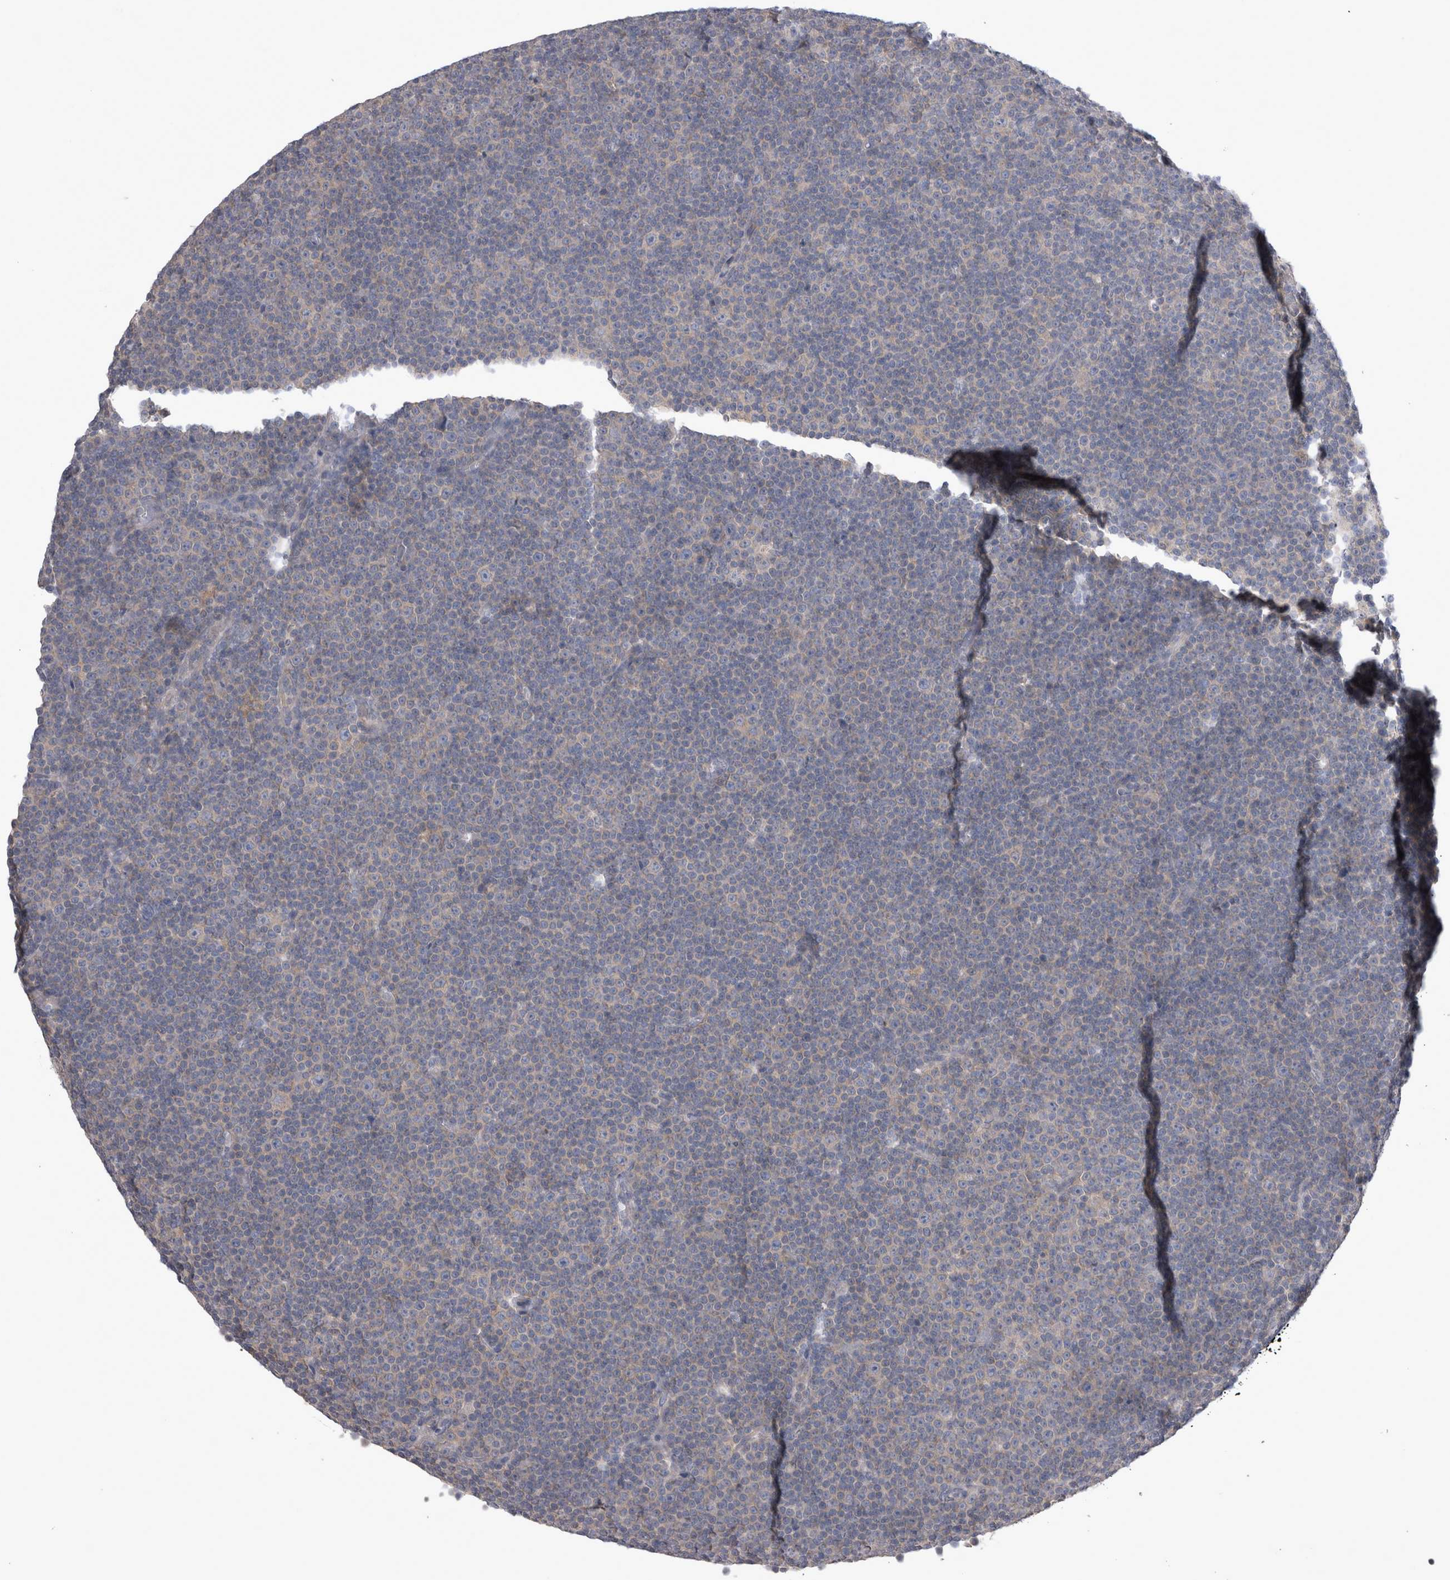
{"staining": {"intensity": "weak", "quantity": "<25%", "location": "cytoplasmic/membranous"}, "tissue": "lymphoma", "cell_type": "Tumor cells", "image_type": "cancer", "snomed": [{"axis": "morphology", "description": "Malignant lymphoma, non-Hodgkin's type, Low grade"}, {"axis": "topography", "description": "Lymph node"}], "caption": "Low-grade malignant lymphoma, non-Hodgkin's type was stained to show a protein in brown. There is no significant positivity in tumor cells.", "gene": "LRRC40", "patient": {"sex": "female", "age": 67}}